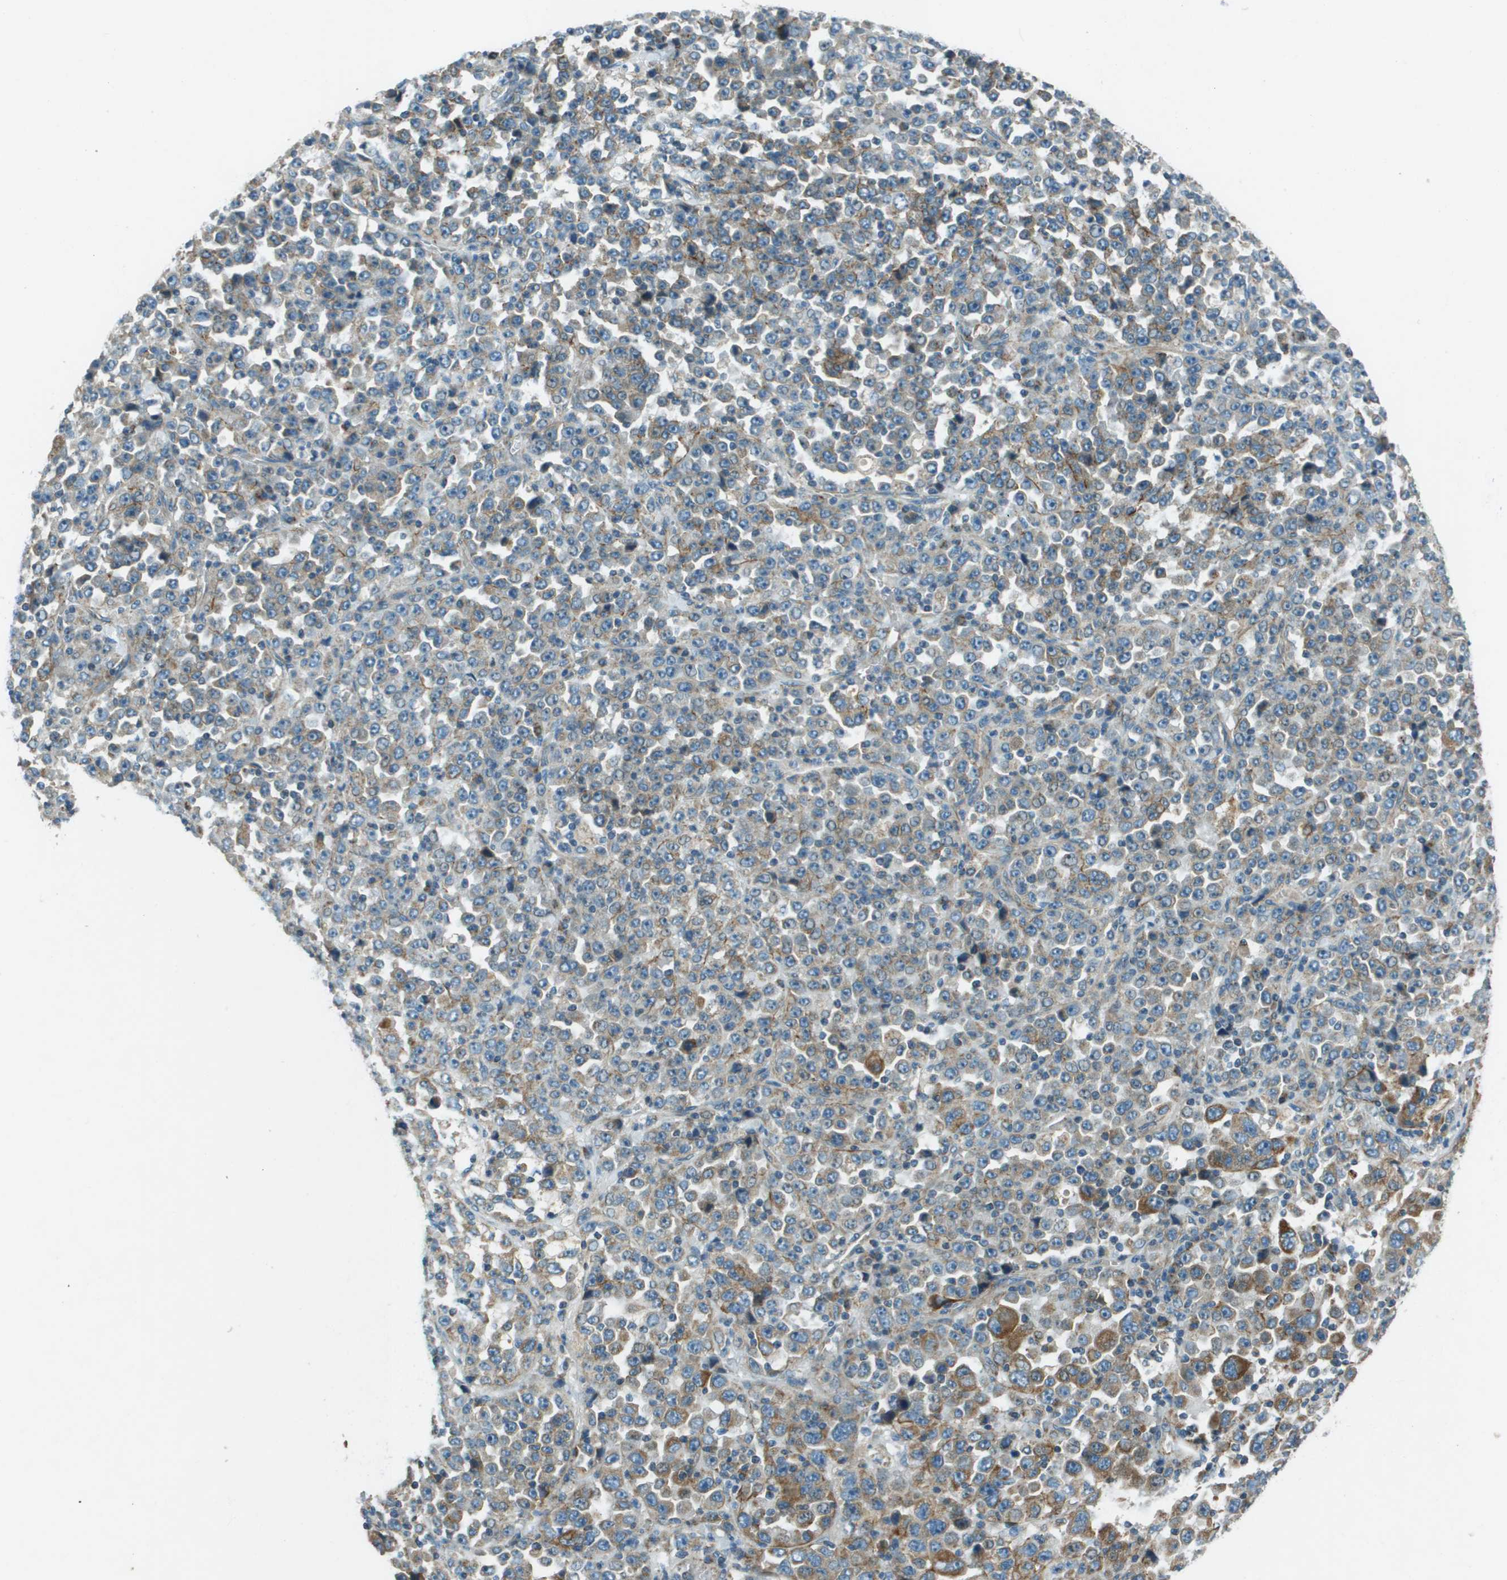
{"staining": {"intensity": "moderate", "quantity": "25%-75%", "location": "cytoplasmic/membranous"}, "tissue": "stomach cancer", "cell_type": "Tumor cells", "image_type": "cancer", "snomed": [{"axis": "morphology", "description": "Normal tissue, NOS"}, {"axis": "morphology", "description": "Adenocarcinoma, NOS"}, {"axis": "topography", "description": "Stomach, upper"}, {"axis": "topography", "description": "Stomach"}], "caption": "IHC (DAB (3,3'-diaminobenzidine)) staining of adenocarcinoma (stomach) exhibits moderate cytoplasmic/membranous protein expression in approximately 25%-75% of tumor cells.", "gene": "MIGA1", "patient": {"sex": "male", "age": 59}}